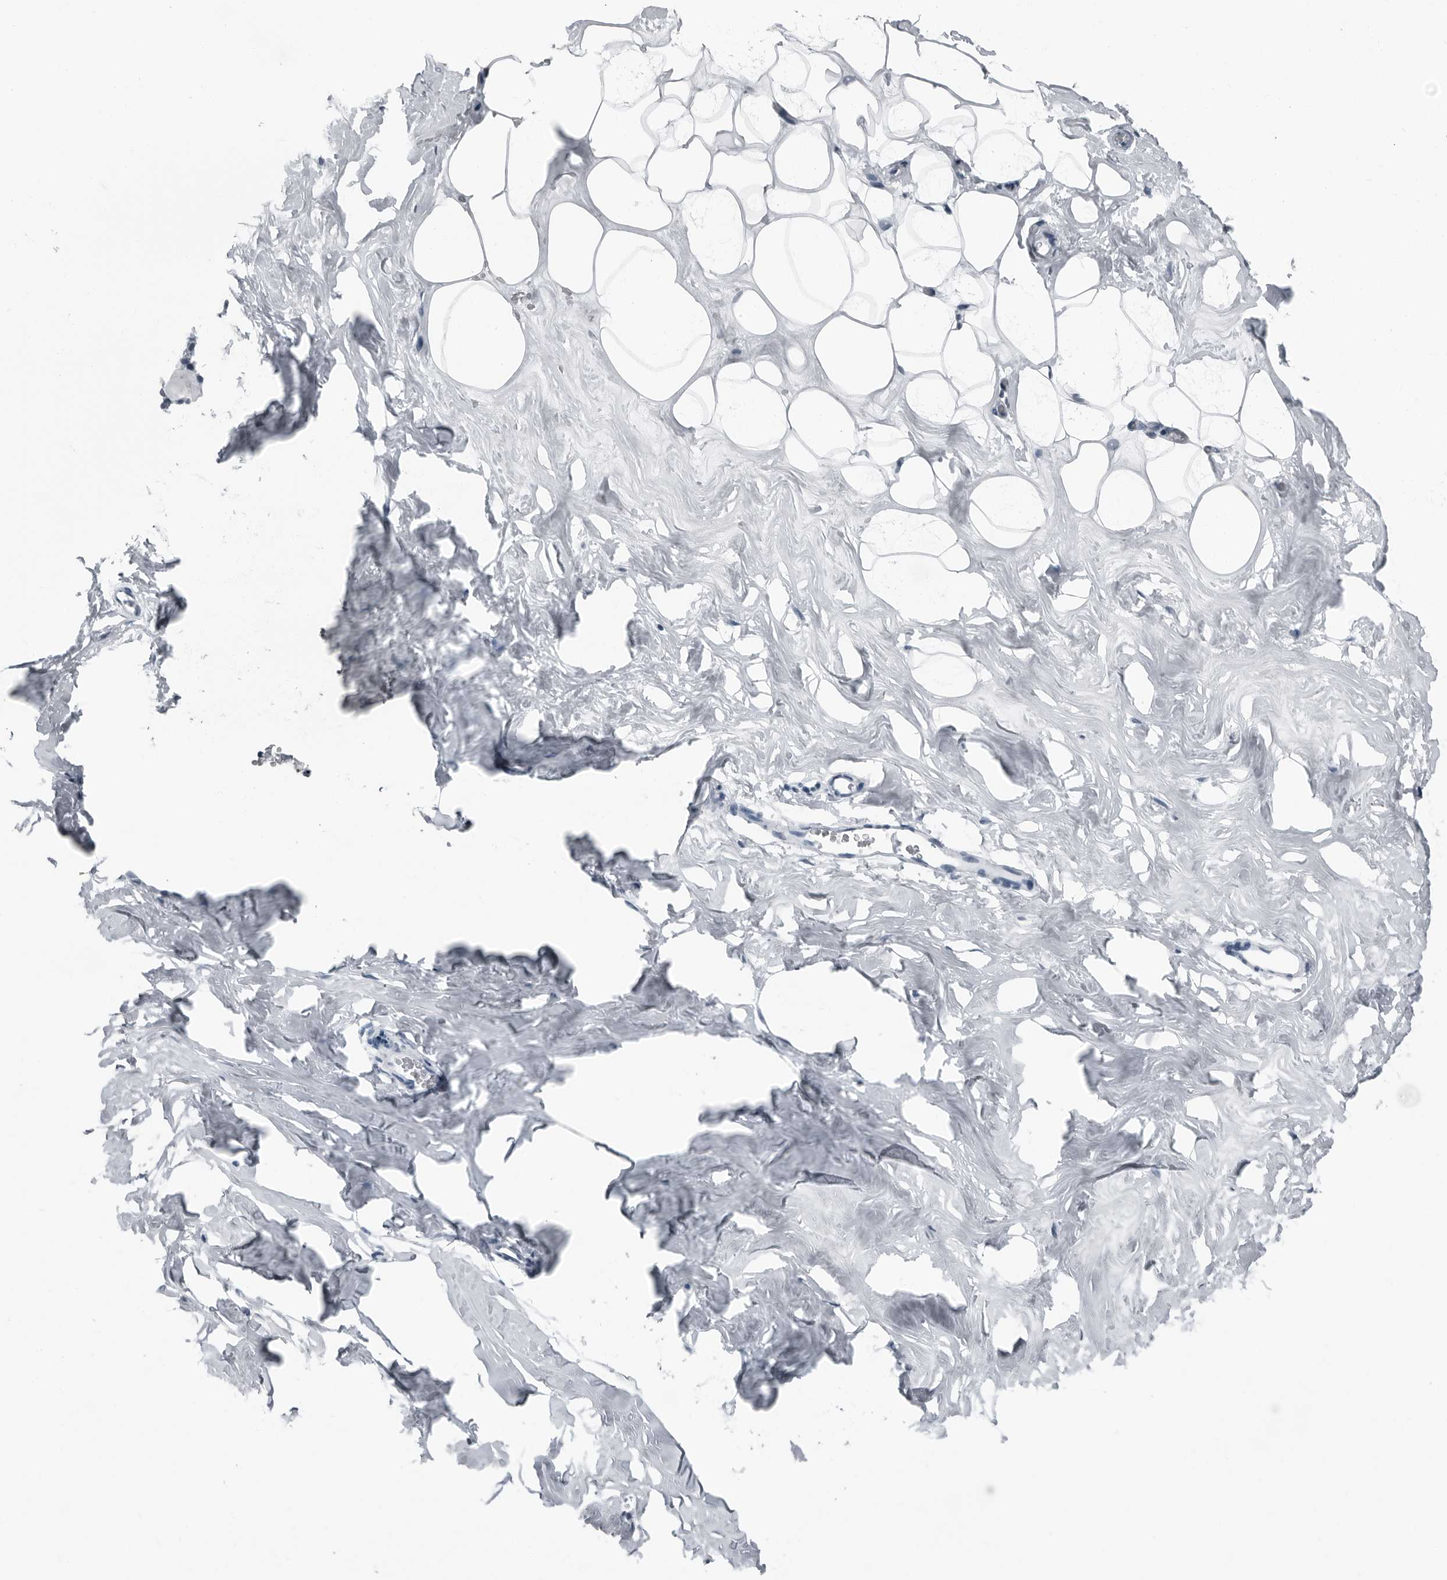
{"staining": {"intensity": "negative", "quantity": "none", "location": "none"}, "tissue": "adipose tissue", "cell_type": "Adipocytes", "image_type": "normal", "snomed": [{"axis": "morphology", "description": "Normal tissue, NOS"}, {"axis": "morphology", "description": "Fibrosis, NOS"}, {"axis": "topography", "description": "Breast"}, {"axis": "topography", "description": "Adipose tissue"}], "caption": "Immunohistochemistry of unremarkable adipose tissue reveals no positivity in adipocytes.", "gene": "PRSS1", "patient": {"sex": "female", "age": 39}}